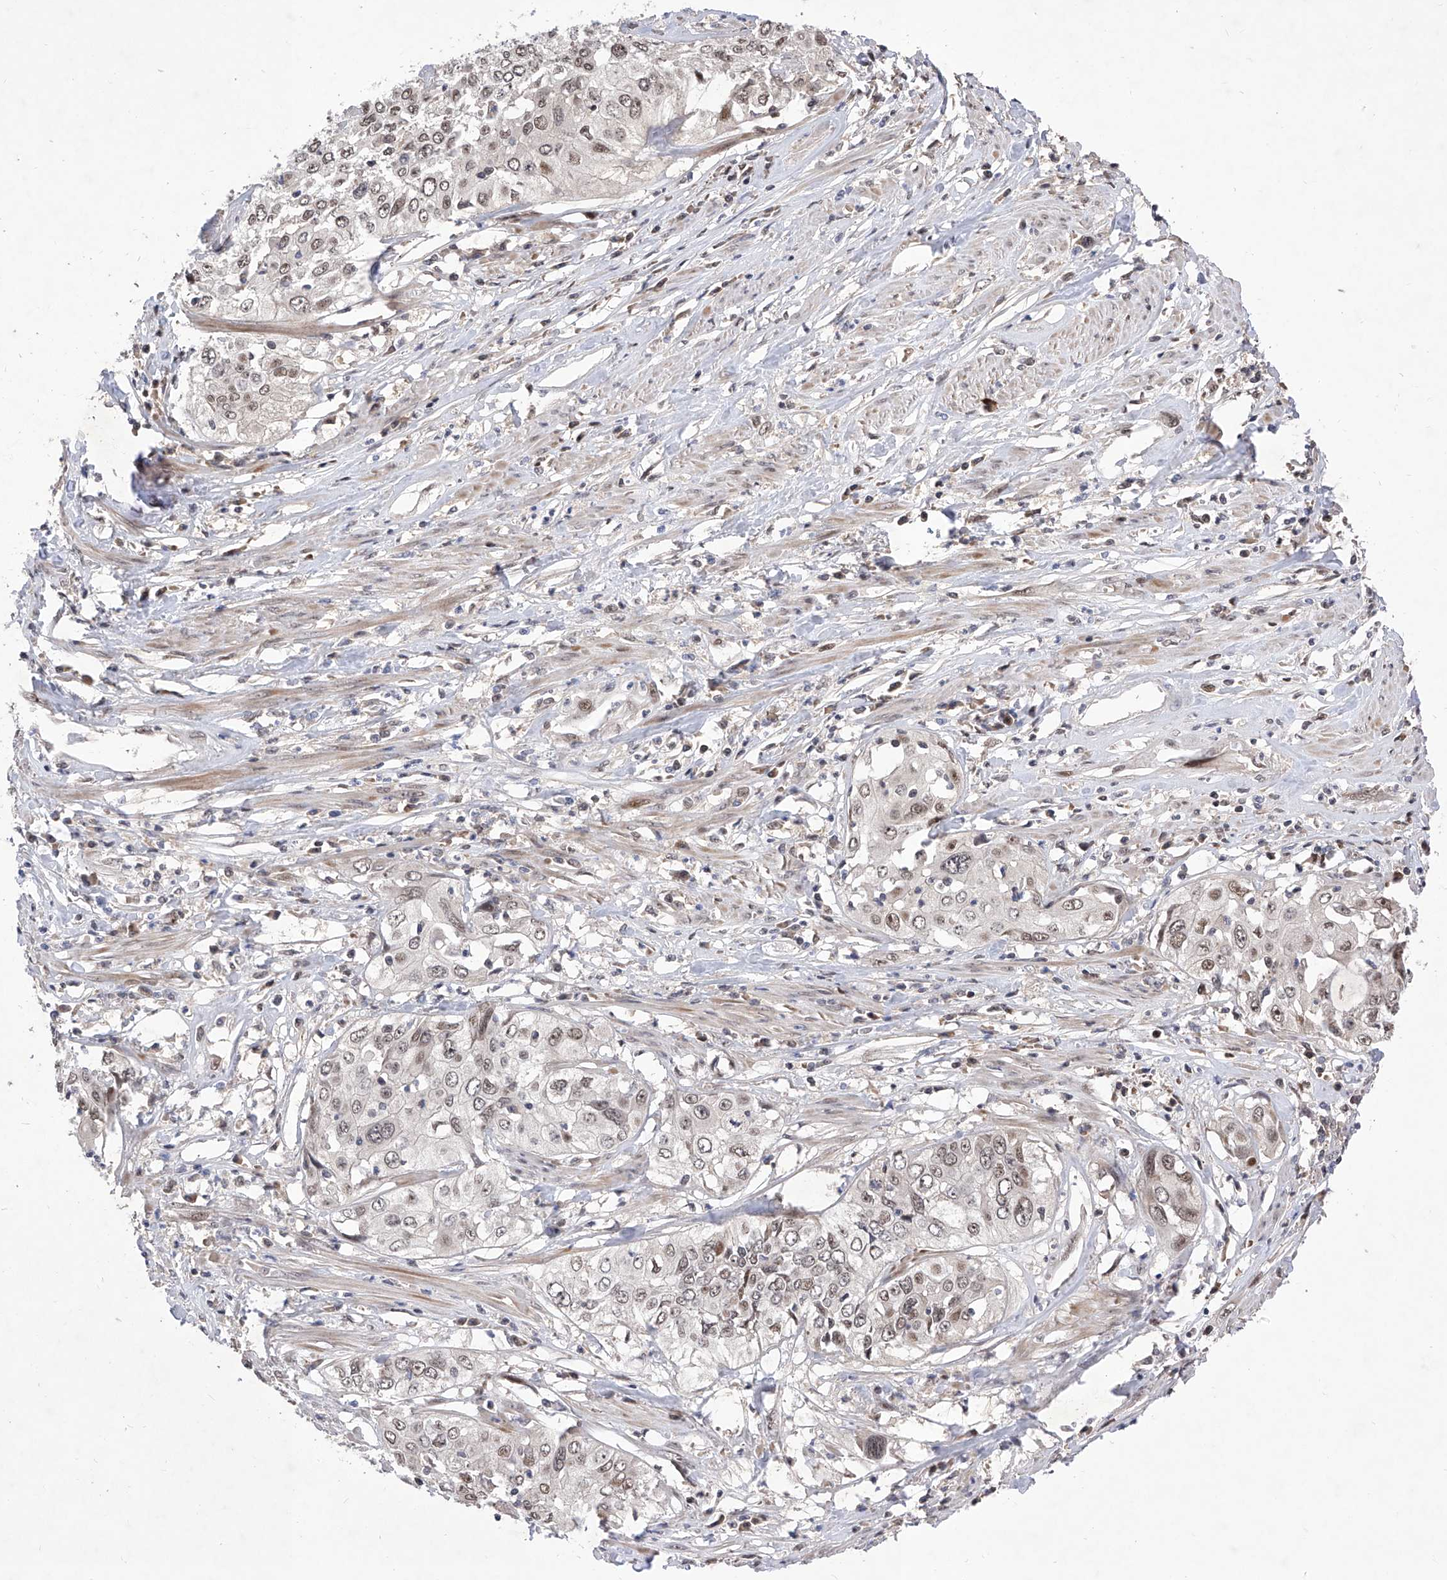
{"staining": {"intensity": "weak", "quantity": ">75%", "location": "nuclear"}, "tissue": "cervical cancer", "cell_type": "Tumor cells", "image_type": "cancer", "snomed": [{"axis": "morphology", "description": "Squamous cell carcinoma, NOS"}, {"axis": "topography", "description": "Cervix"}], "caption": "About >75% of tumor cells in human cervical squamous cell carcinoma exhibit weak nuclear protein staining as visualized by brown immunohistochemical staining.", "gene": "LGR4", "patient": {"sex": "female", "age": 31}}